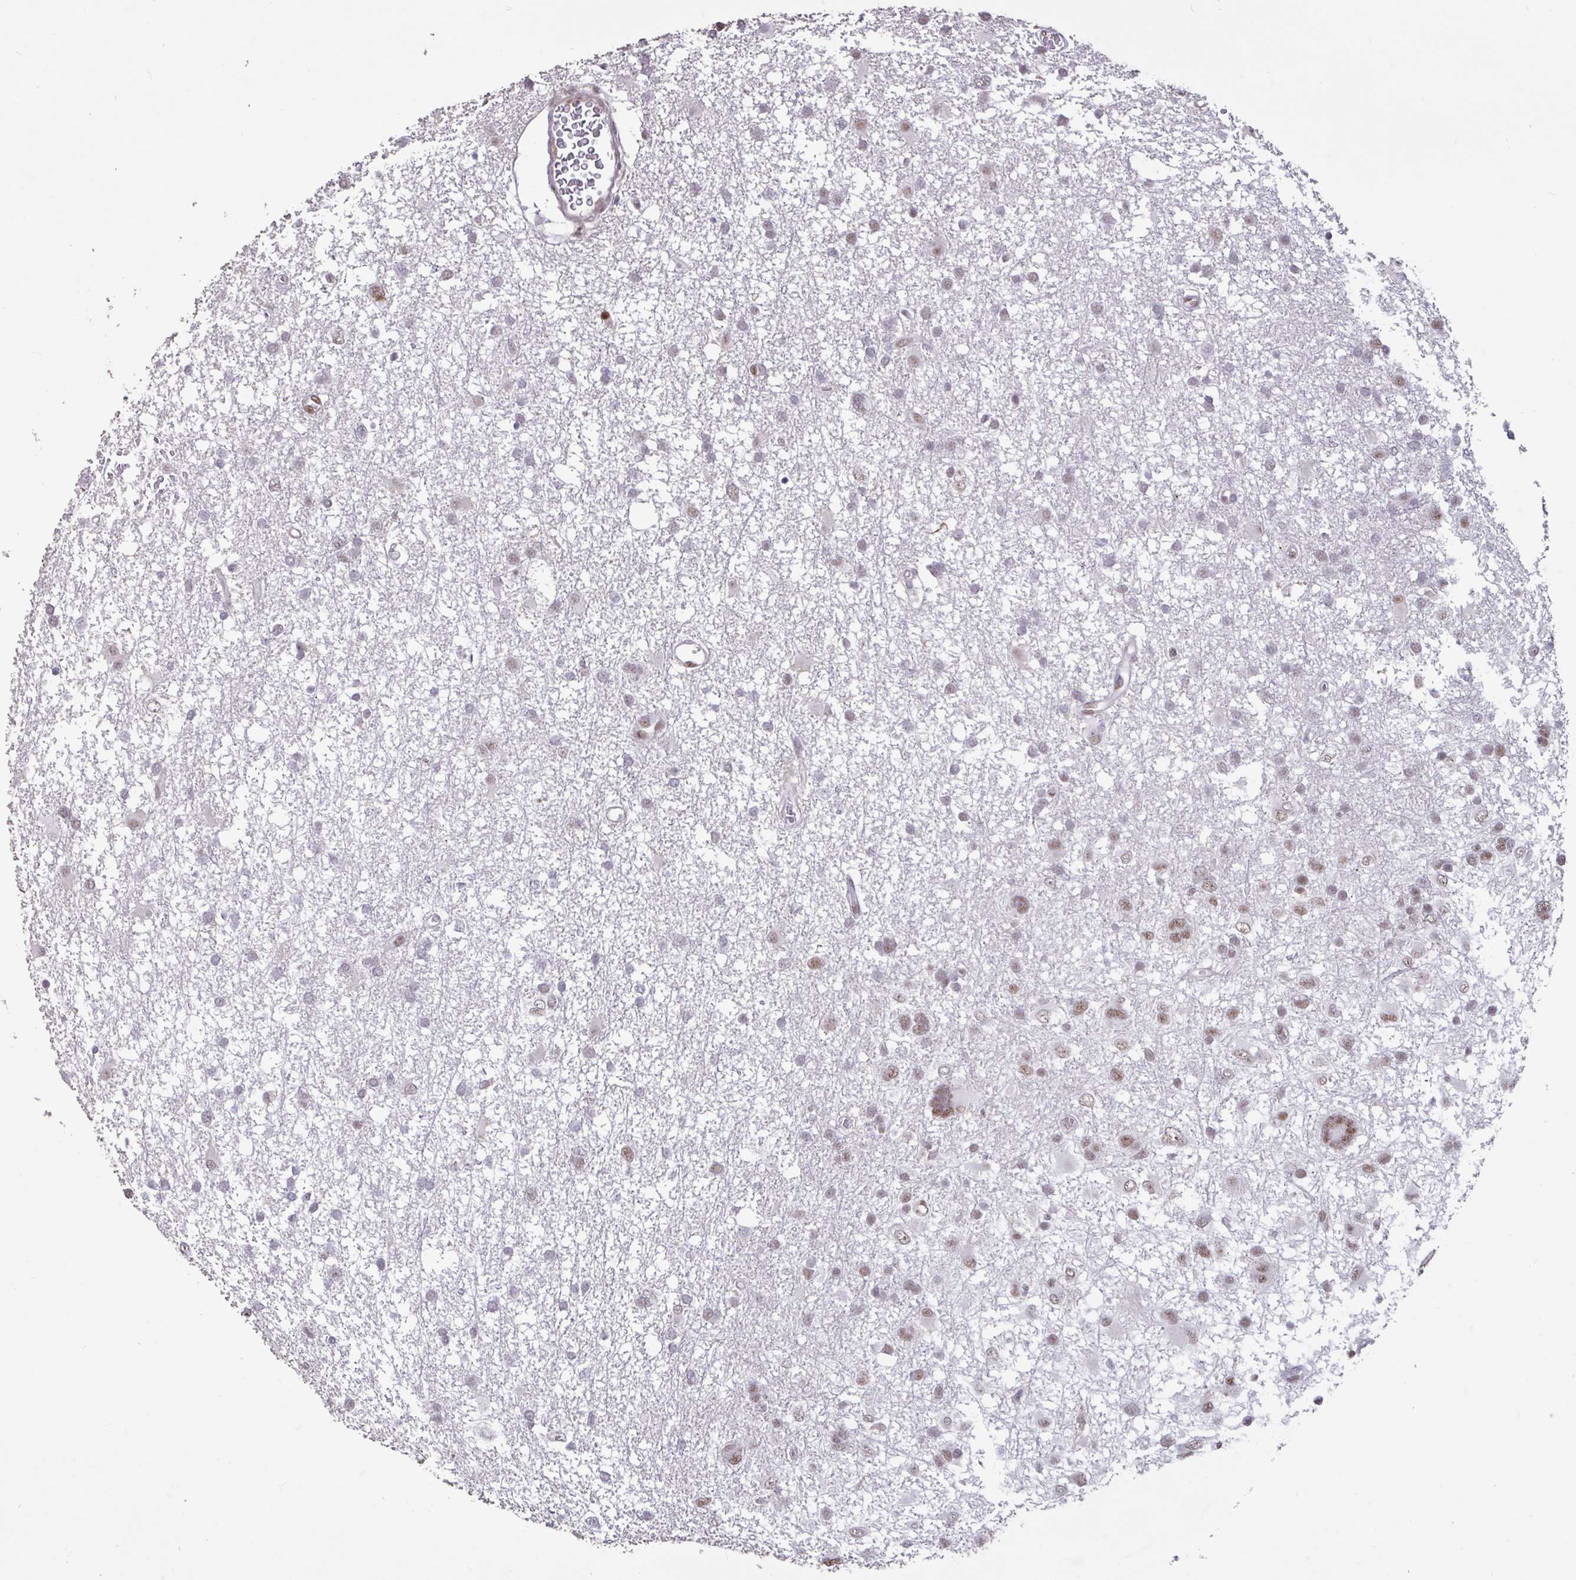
{"staining": {"intensity": "moderate", "quantity": "25%-75%", "location": "nuclear"}, "tissue": "glioma", "cell_type": "Tumor cells", "image_type": "cancer", "snomed": [{"axis": "morphology", "description": "Glioma, malignant, High grade"}, {"axis": "topography", "description": "Brain"}], "caption": "Malignant glioma (high-grade) was stained to show a protein in brown. There is medium levels of moderate nuclear expression in about 25%-75% of tumor cells.", "gene": "DDX39A", "patient": {"sex": "male", "age": 61}}